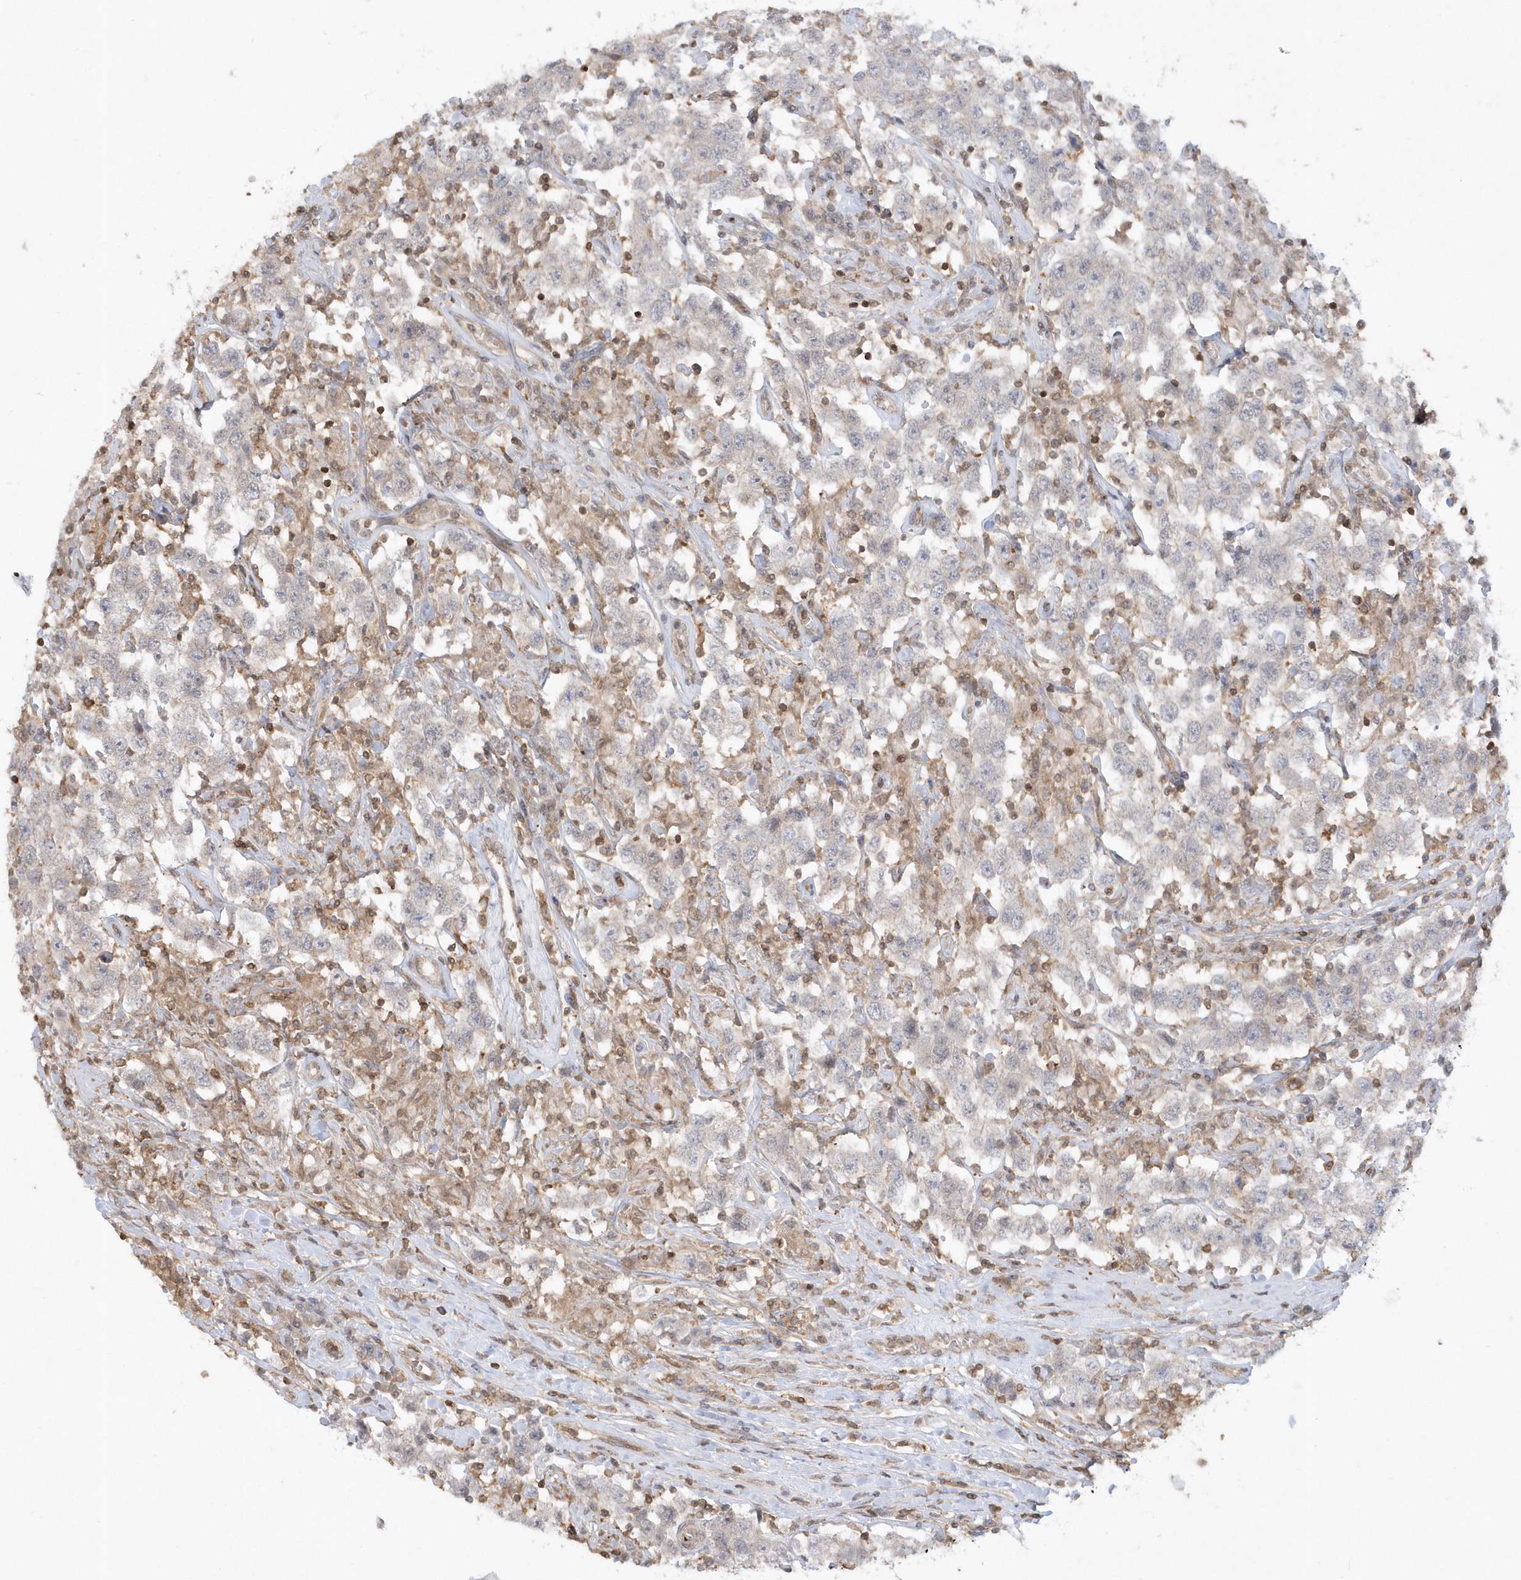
{"staining": {"intensity": "negative", "quantity": "none", "location": "none"}, "tissue": "testis cancer", "cell_type": "Tumor cells", "image_type": "cancer", "snomed": [{"axis": "morphology", "description": "Seminoma, NOS"}, {"axis": "topography", "description": "Testis"}], "caption": "Immunohistochemical staining of seminoma (testis) demonstrates no significant expression in tumor cells.", "gene": "BSN", "patient": {"sex": "male", "age": 41}}